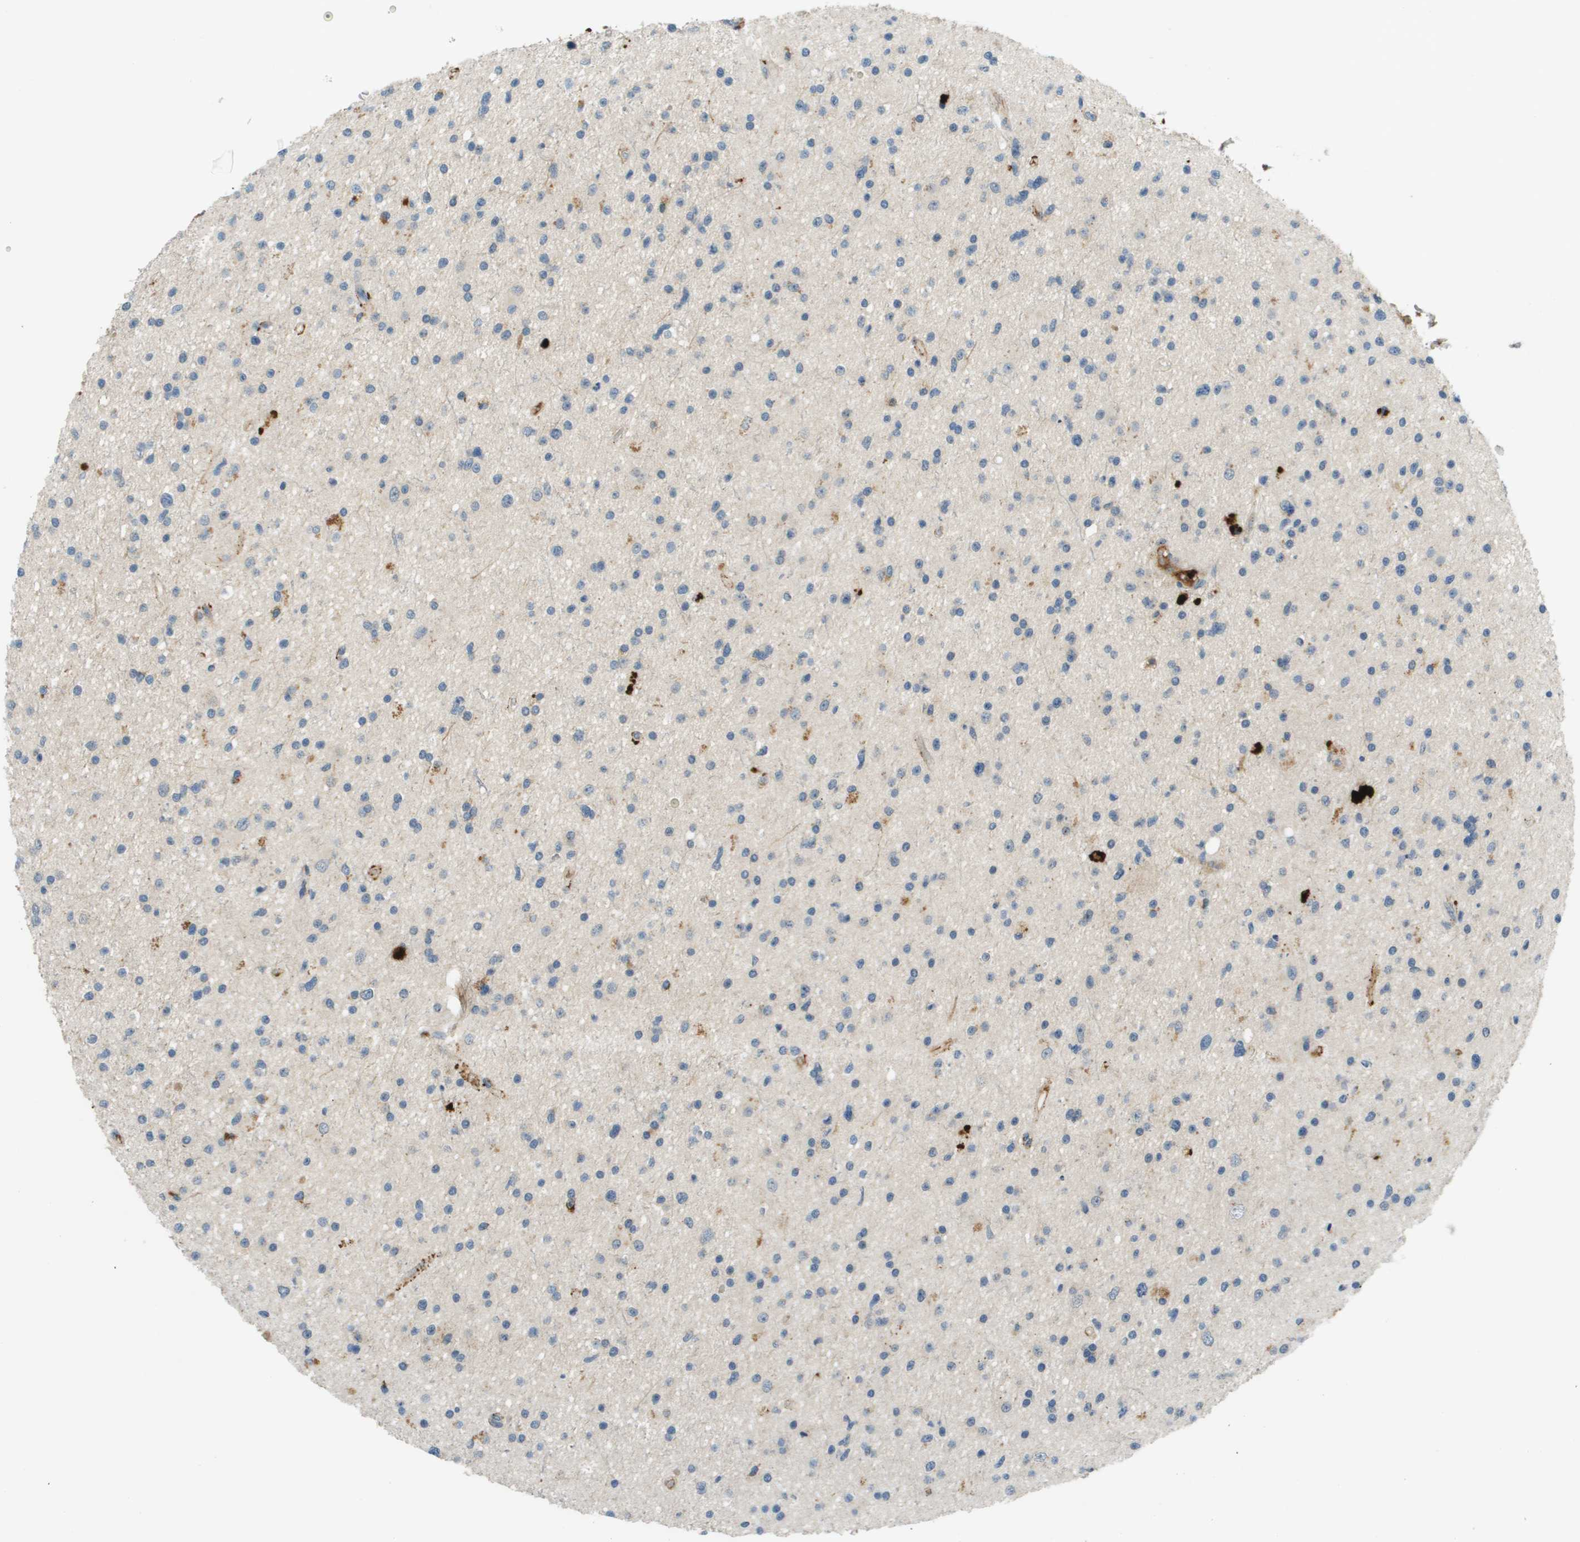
{"staining": {"intensity": "negative", "quantity": "none", "location": "none"}, "tissue": "glioma", "cell_type": "Tumor cells", "image_type": "cancer", "snomed": [{"axis": "morphology", "description": "Glioma, malignant, High grade"}, {"axis": "topography", "description": "Brain"}], "caption": "This is a micrograph of immunohistochemistry (IHC) staining of high-grade glioma (malignant), which shows no positivity in tumor cells.", "gene": "VTN", "patient": {"sex": "male", "age": 33}}